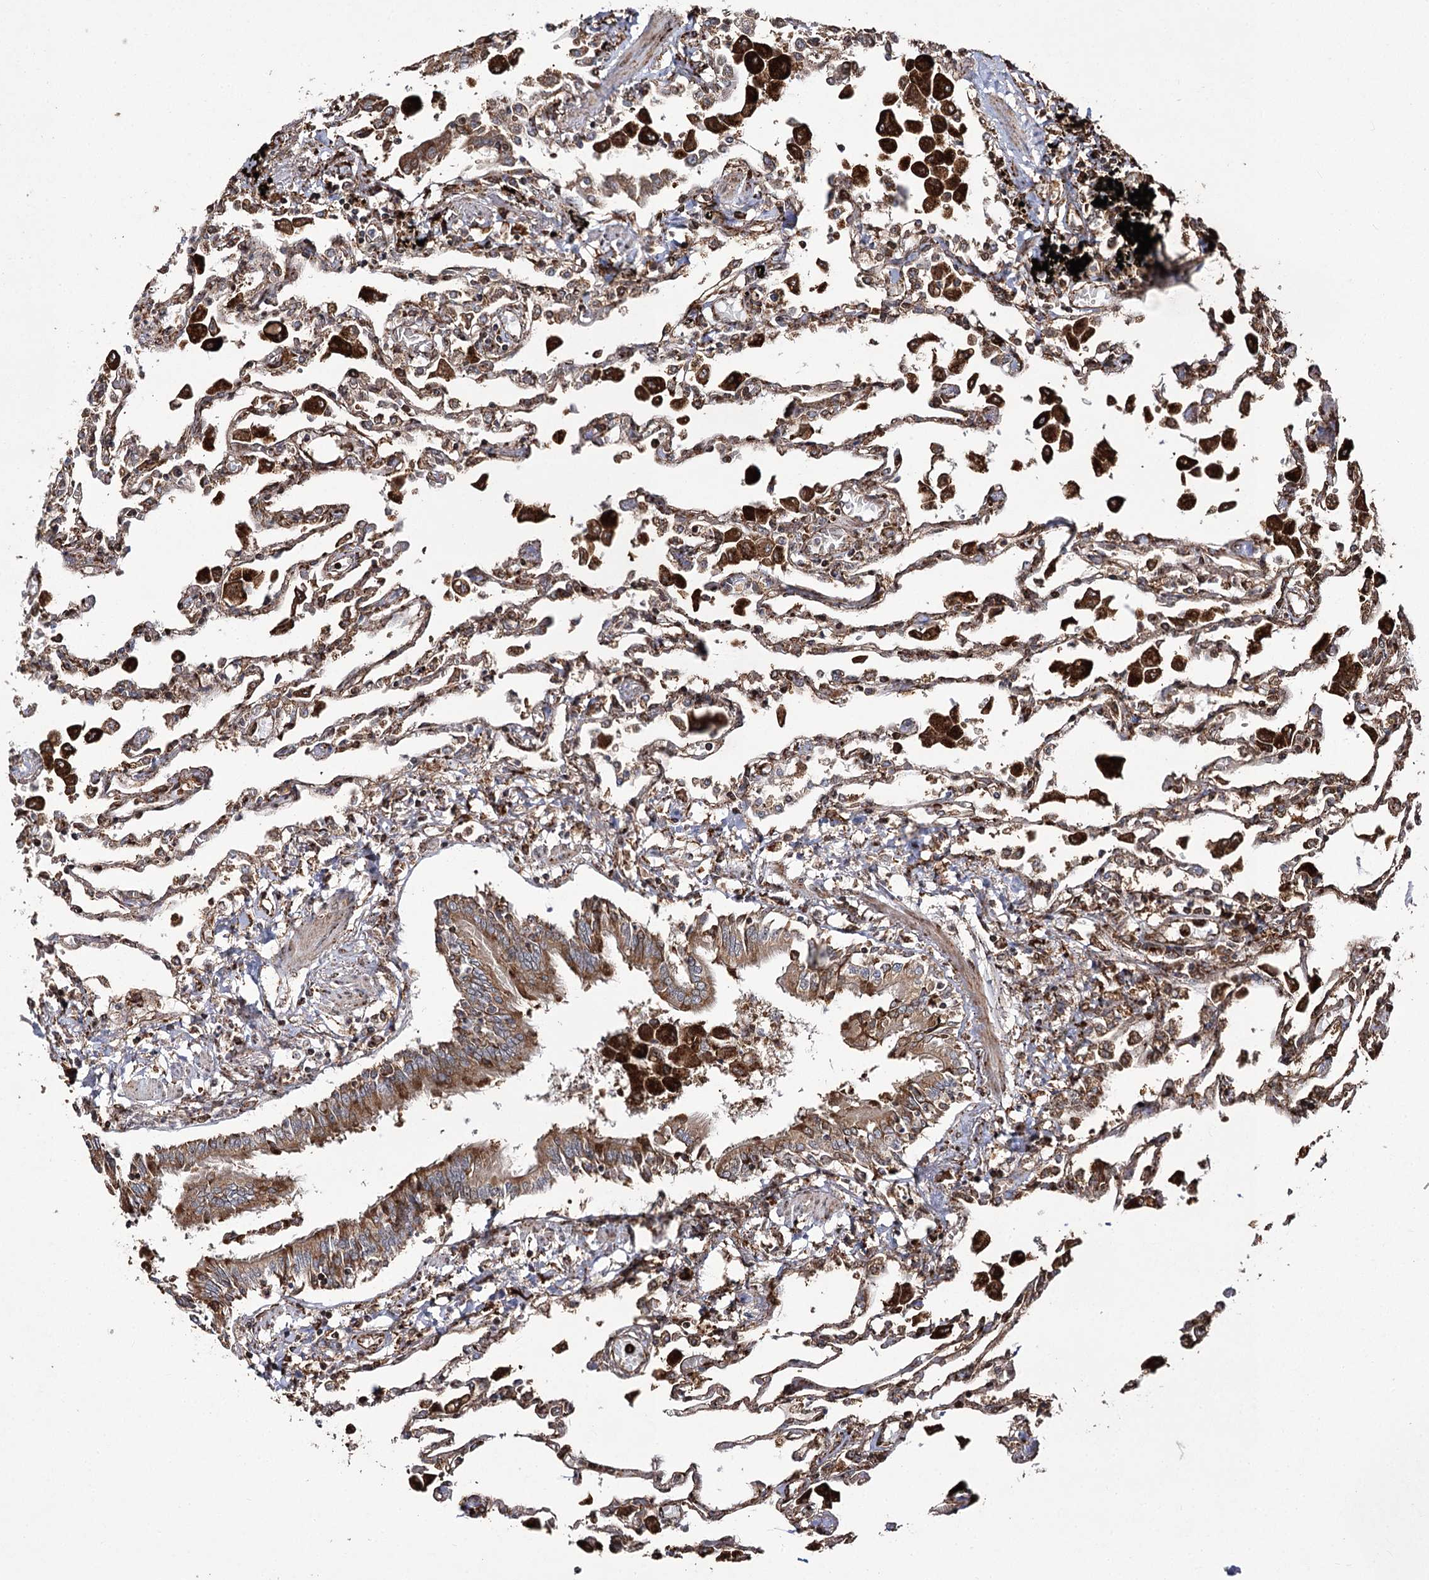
{"staining": {"intensity": "moderate", "quantity": ">75%", "location": "cytoplasmic/membranous,nuclear"}, "tissue": "lung", "cell_type": "Alveolar cells", "image_type": "normal", "snomed": [{"axis": "morphology", "description": "Normal tissue, NOS"}, {"axis": "topography", "description": "Bronchus"}, {"axis": "topography", "description": "Lung"}], "caption": "Lung was stained to show a protein in brown. There is medium levels of moderate cytoplasmic/membranous,nuclear expression in about >75% of alveolar cells.", "gene": "FANCL", "patient": {"sex": "female", "age": 49}}